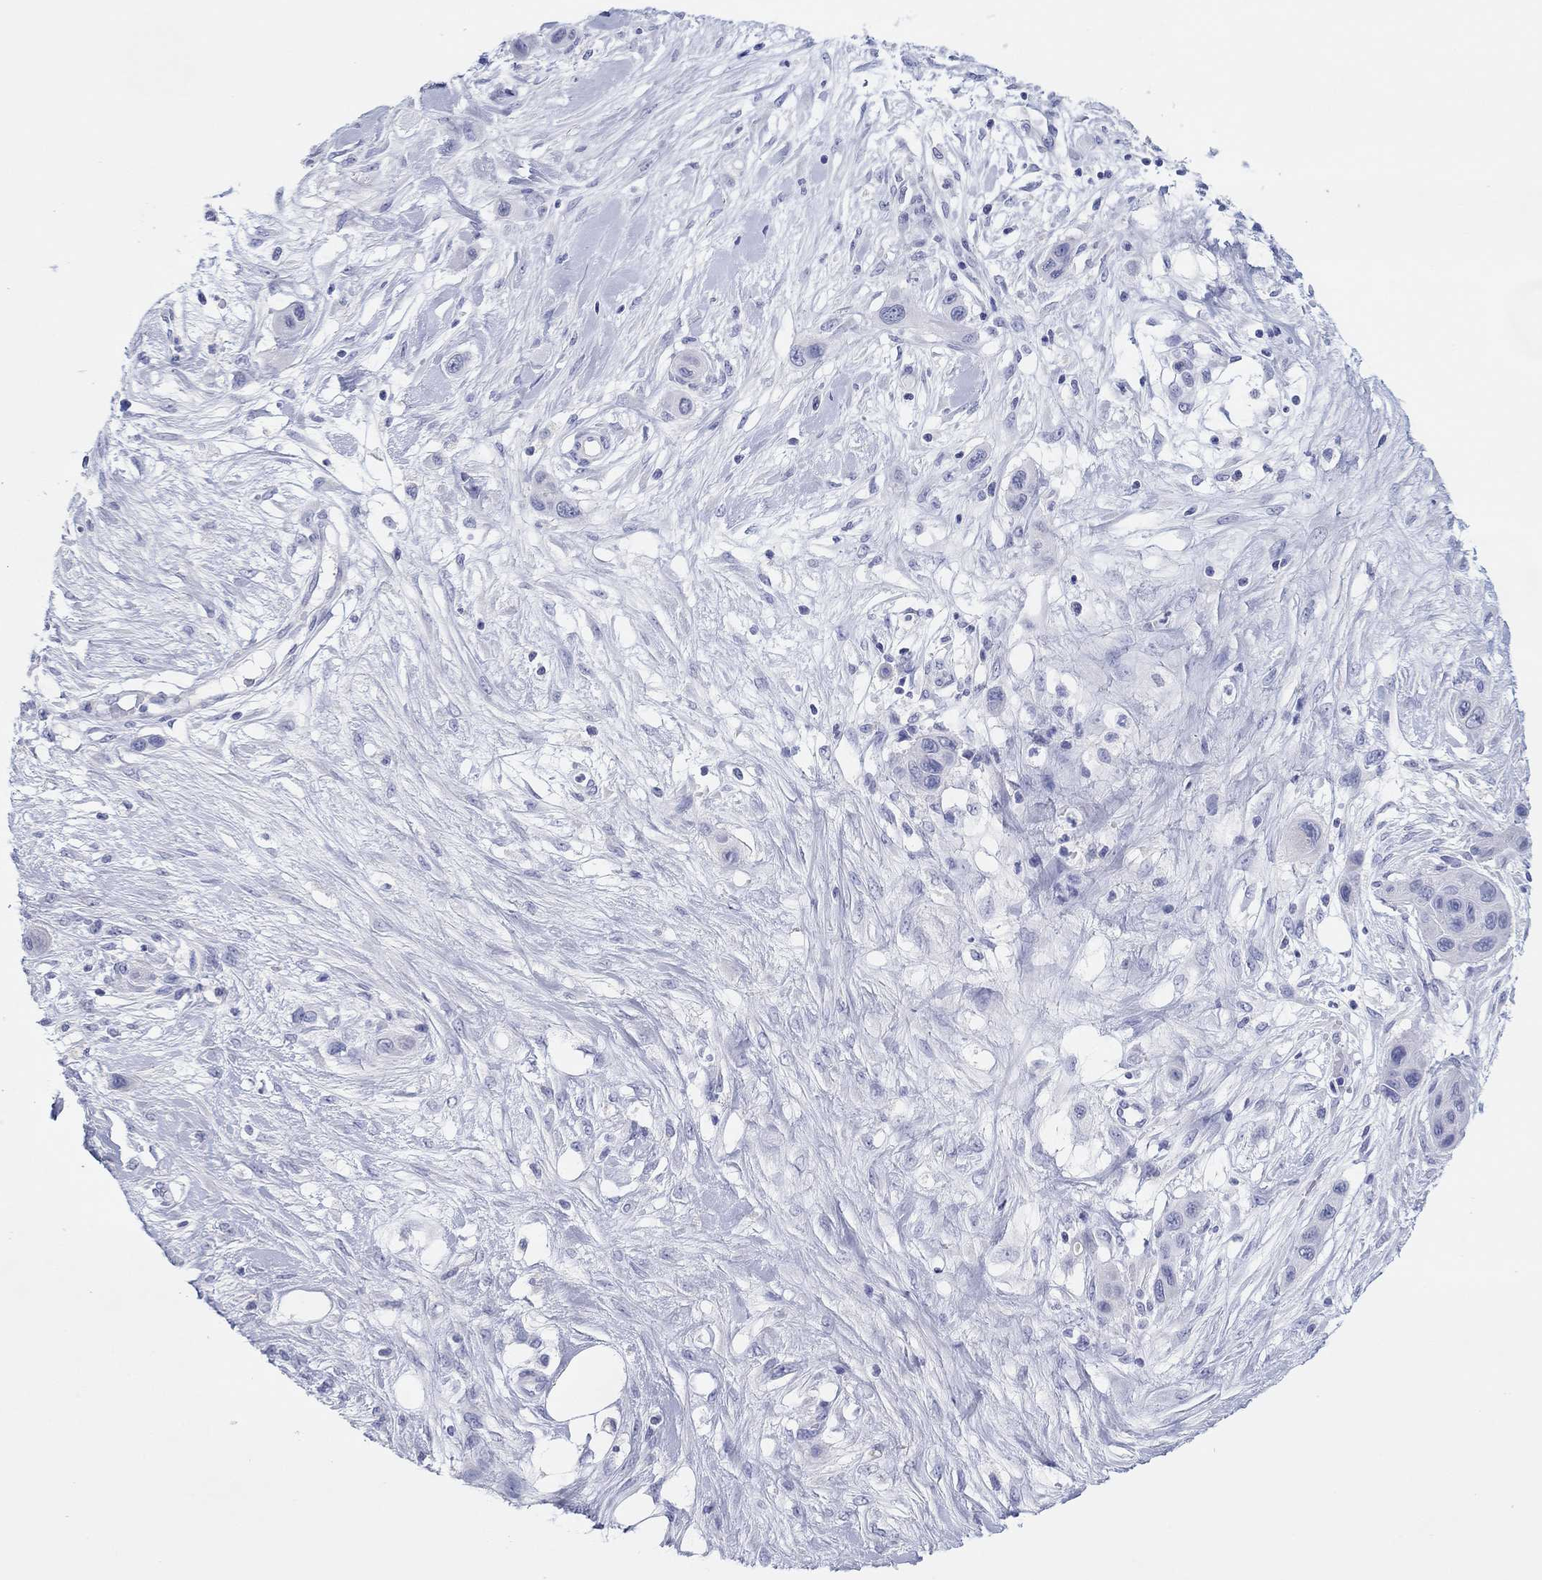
{"staining": {"intensity": "negative", "quantity": "none", "location": "none"}, "tissue": "skin cancer", "cell_type": "Tumor cells", "image_type": "cancer", "snomed": [{"axis": "morphology", "description": "Squamous cell carcinoma, NOS"}, {"axis": "topography", "description": "Skin"}], "caption": "Protein analysis of skin cancer reveals no significant staining in tumor cells.", "gene": "ERICH3", "patient": {"sex": "male", "age": 79}}